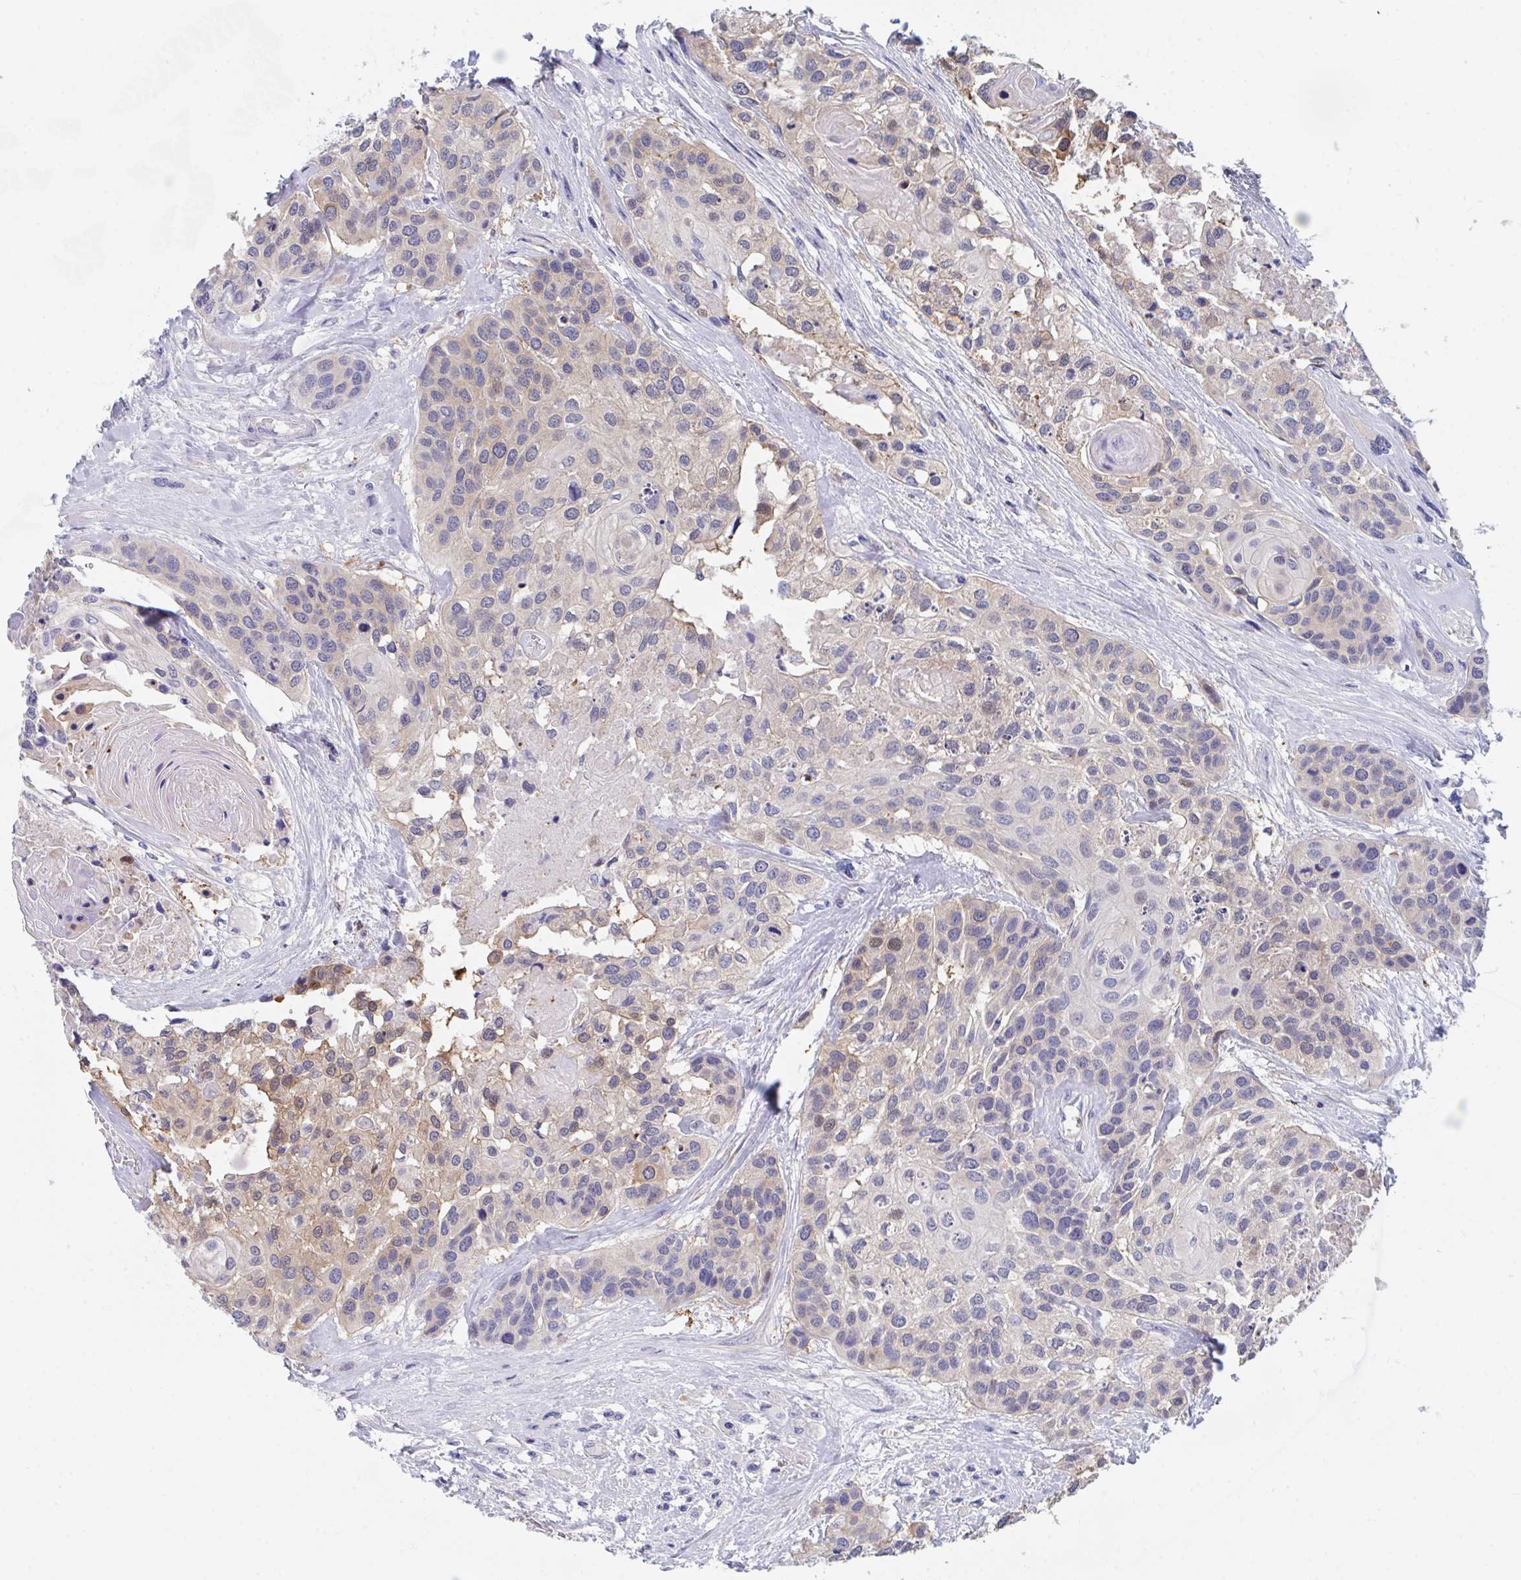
{"staining": {"intensity": "weak", "quantity": "25%-75%", "location": "cytoplasmic/membranous,nuclear"}, "tissue": "head and neck cancer", "cell_type": "Tumor cells", "image_type": "cancer", "snomed": [{"axis": "morphology", "description": "Squamous cell carcinoma, NOS"}, {"axis": "topography", "description": "Head-Neck"}], "caption": "Immunohistochemical staining of head and neck squamous cell carcinoma shows low levels of weak cytoplasmic/membranous and nuclear expression in approximately 25%-75% of tumor cells. (DAB = brown stain, brightfield microscopy at high magnification).", "gene": "P2RX3", "patient": {"sex": "female", "age": 50}}